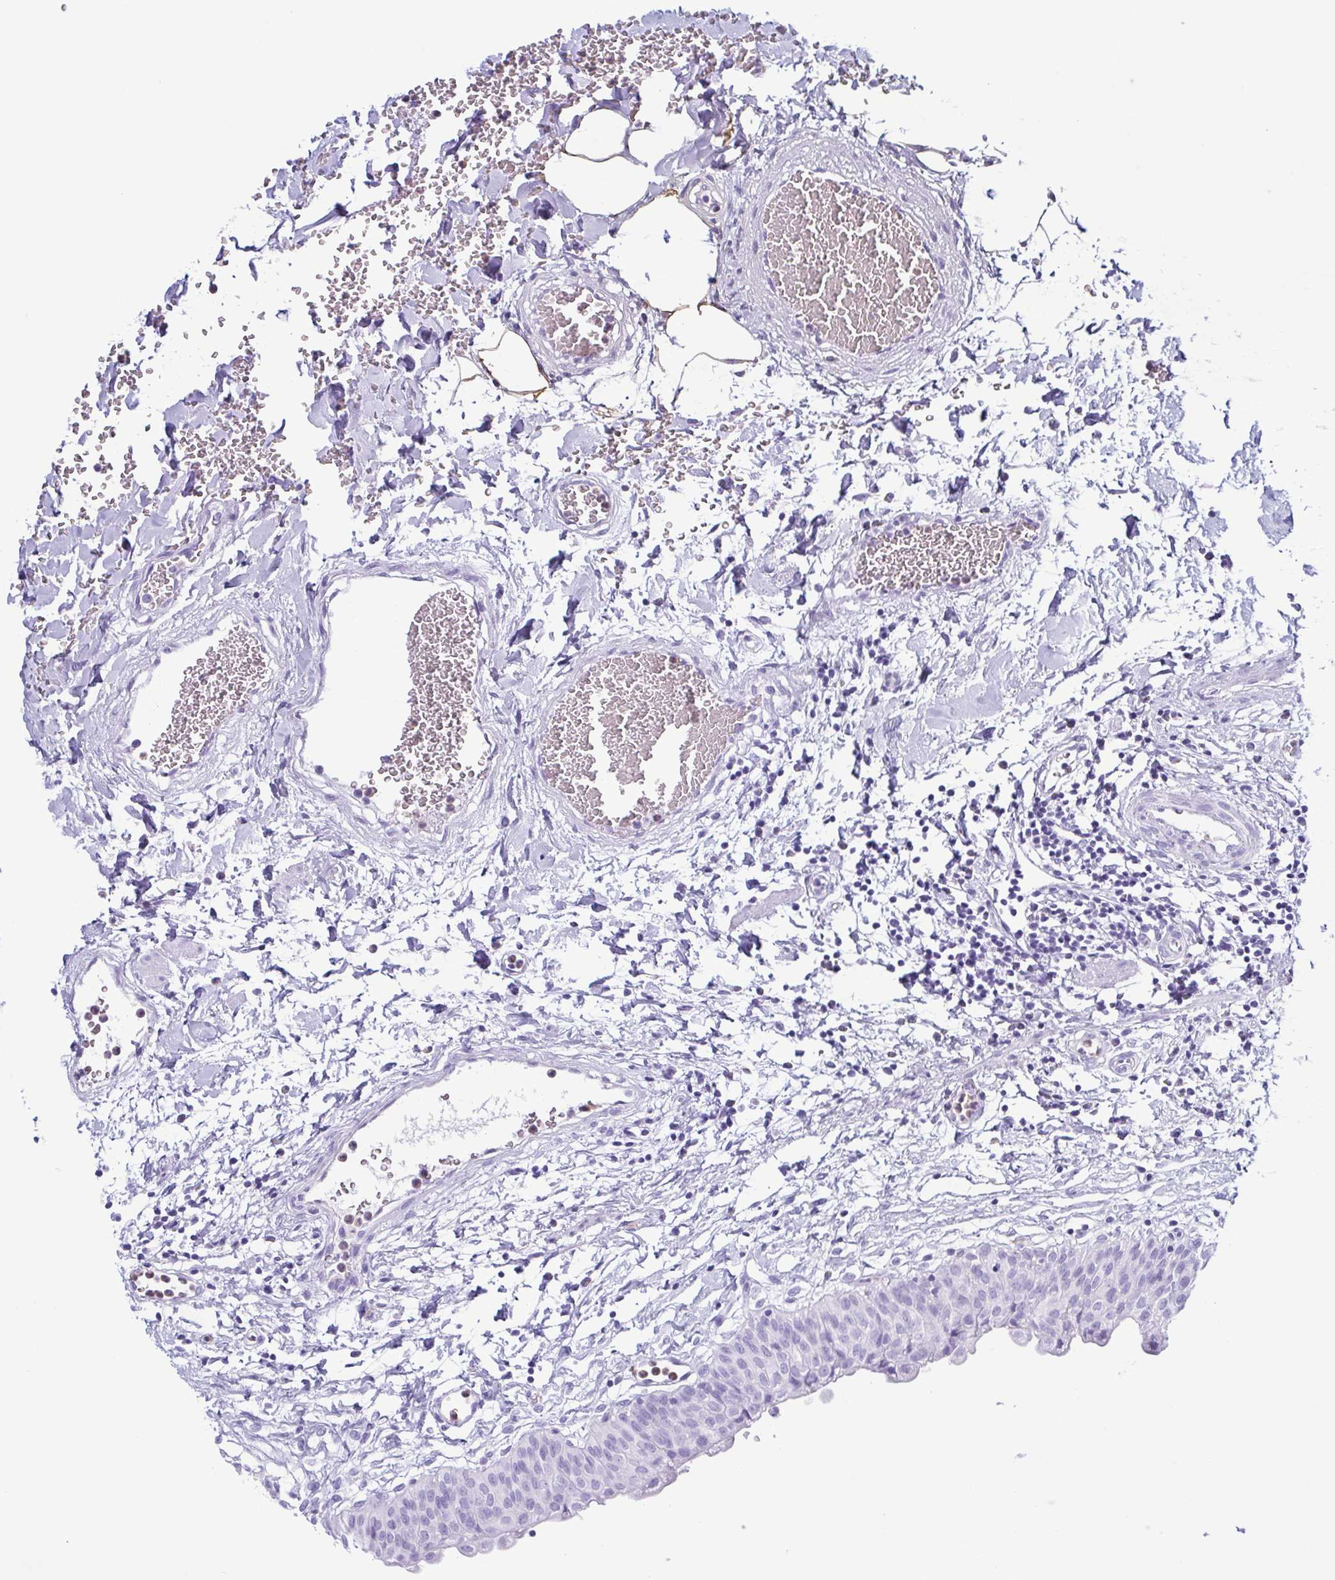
{"staining": {"intensity": "negative", "quantity": "none", "location": "none"}, "tissue": "urinary bladder", "cell_type": "Urothelial cells", "image_type": "normal", "snomed": [{"axis": "morphology", "description": "Normal tissue, NOS"}, {"axis": "topography", "description": "Urinary bladder"}], "caption": "Urothelial cells show no significant positivity in benign urinary bladder.", "gene": "LTF", "patient": {"sex": "male", "age": 55}}